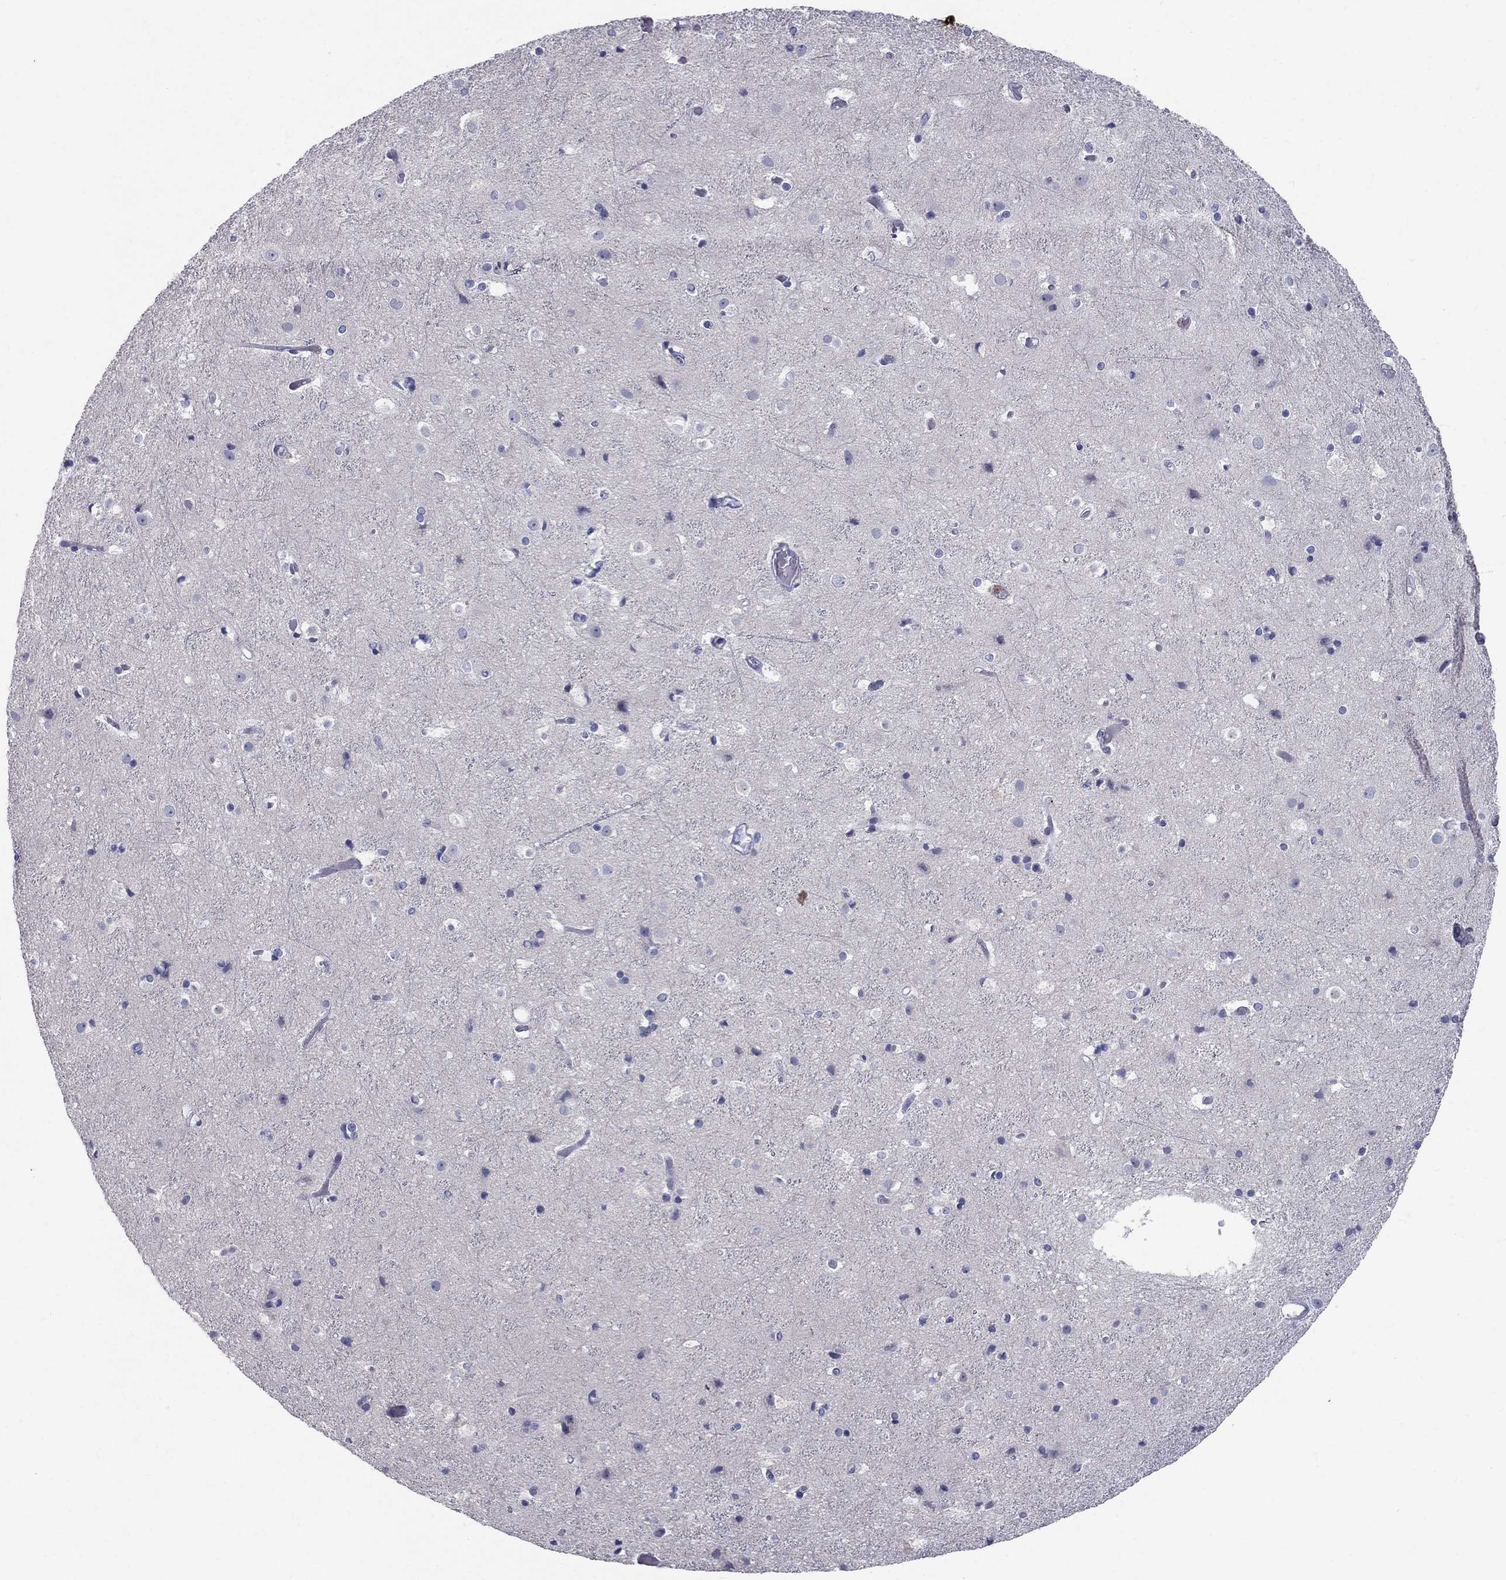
{"staining": {"intensity": "negative", "quantity": "none", "location": "none"}, "tissue": "cerebral cortex", "cell_type": "Endothelial cells", "image_type": "normal", "snomed": [{"axis": "morphology", "description": "Normal tissue, NOS"}, {"axis": "topography", "description": "Cerebral cortex"}], "caption": "This is an immunohistochemistry (IHC) micrograph of normal human cerebral cortex. There is no expression in endothelial cells.", "gene": "TP53TG5", "patient": {"sex": "female", "age": 52}}